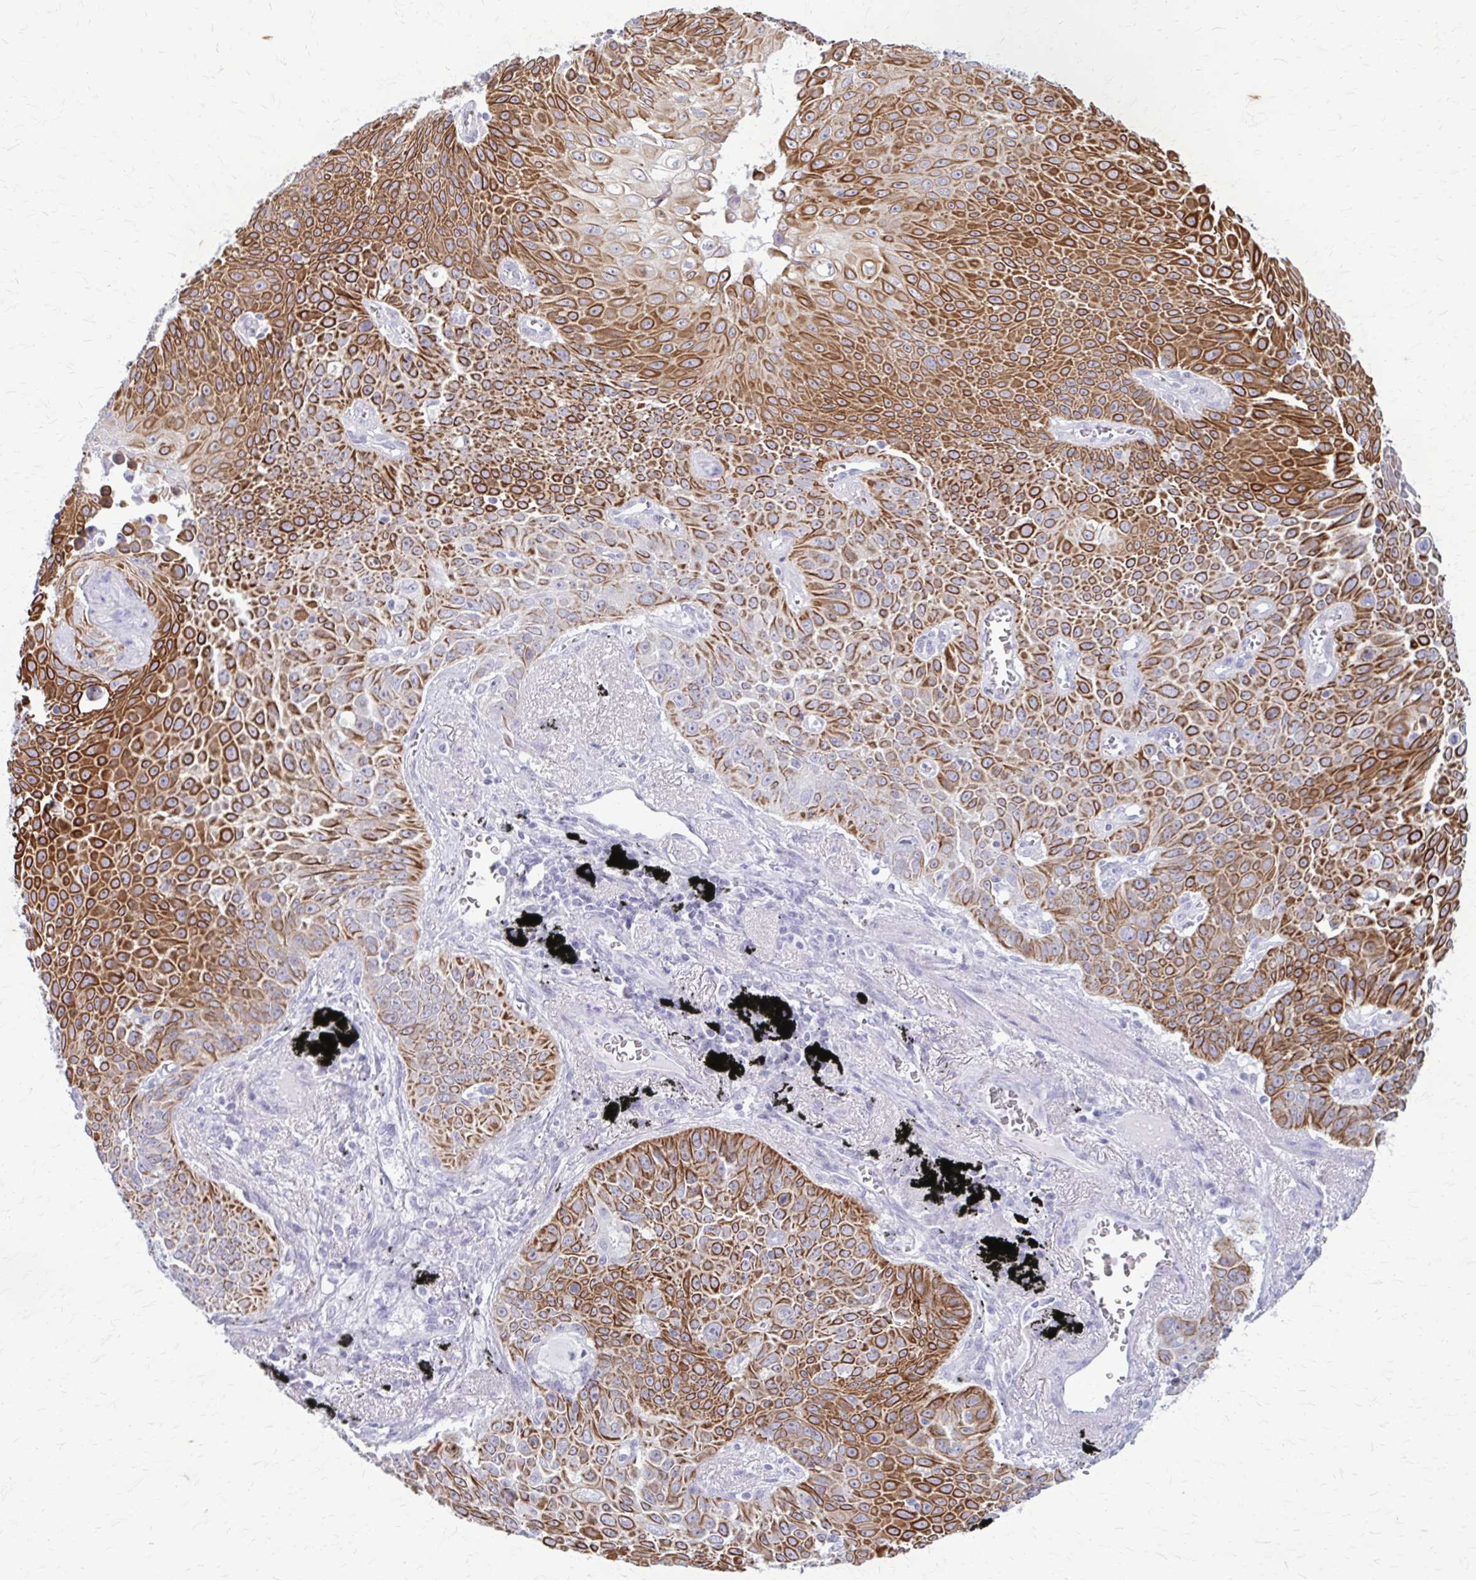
{"staining": {"intensity": "strong", "quantity": ">75%", "location": "cytoplasmic/membranous"}, "tissue": "lung cancer", "cell_type": "Tumor cells", "image_type": "cancer", "snomed": [{"axis": "morphology", "description": "Squamous cell carcinoma, NOS"}, {"axis": "morphology", "description": "Squamous cell carcinoma, metastatic, NOS"}, {"axis": "topography", "description": "Lymph node"}, {"axis": "topography", "description": "Lung"}], "caption": "The image demonstrates immunohistochemical staining of lung cancer. There is strong cytoplasmic/membranous staining is present in approximately >75% of tumor cells. Using DAB (brown) and hematoxylin (blue) stains, captured at high magnification using brightfield microscopy.", "gene": "KRT5", "patient": {"sex": "female", "age": 62}}